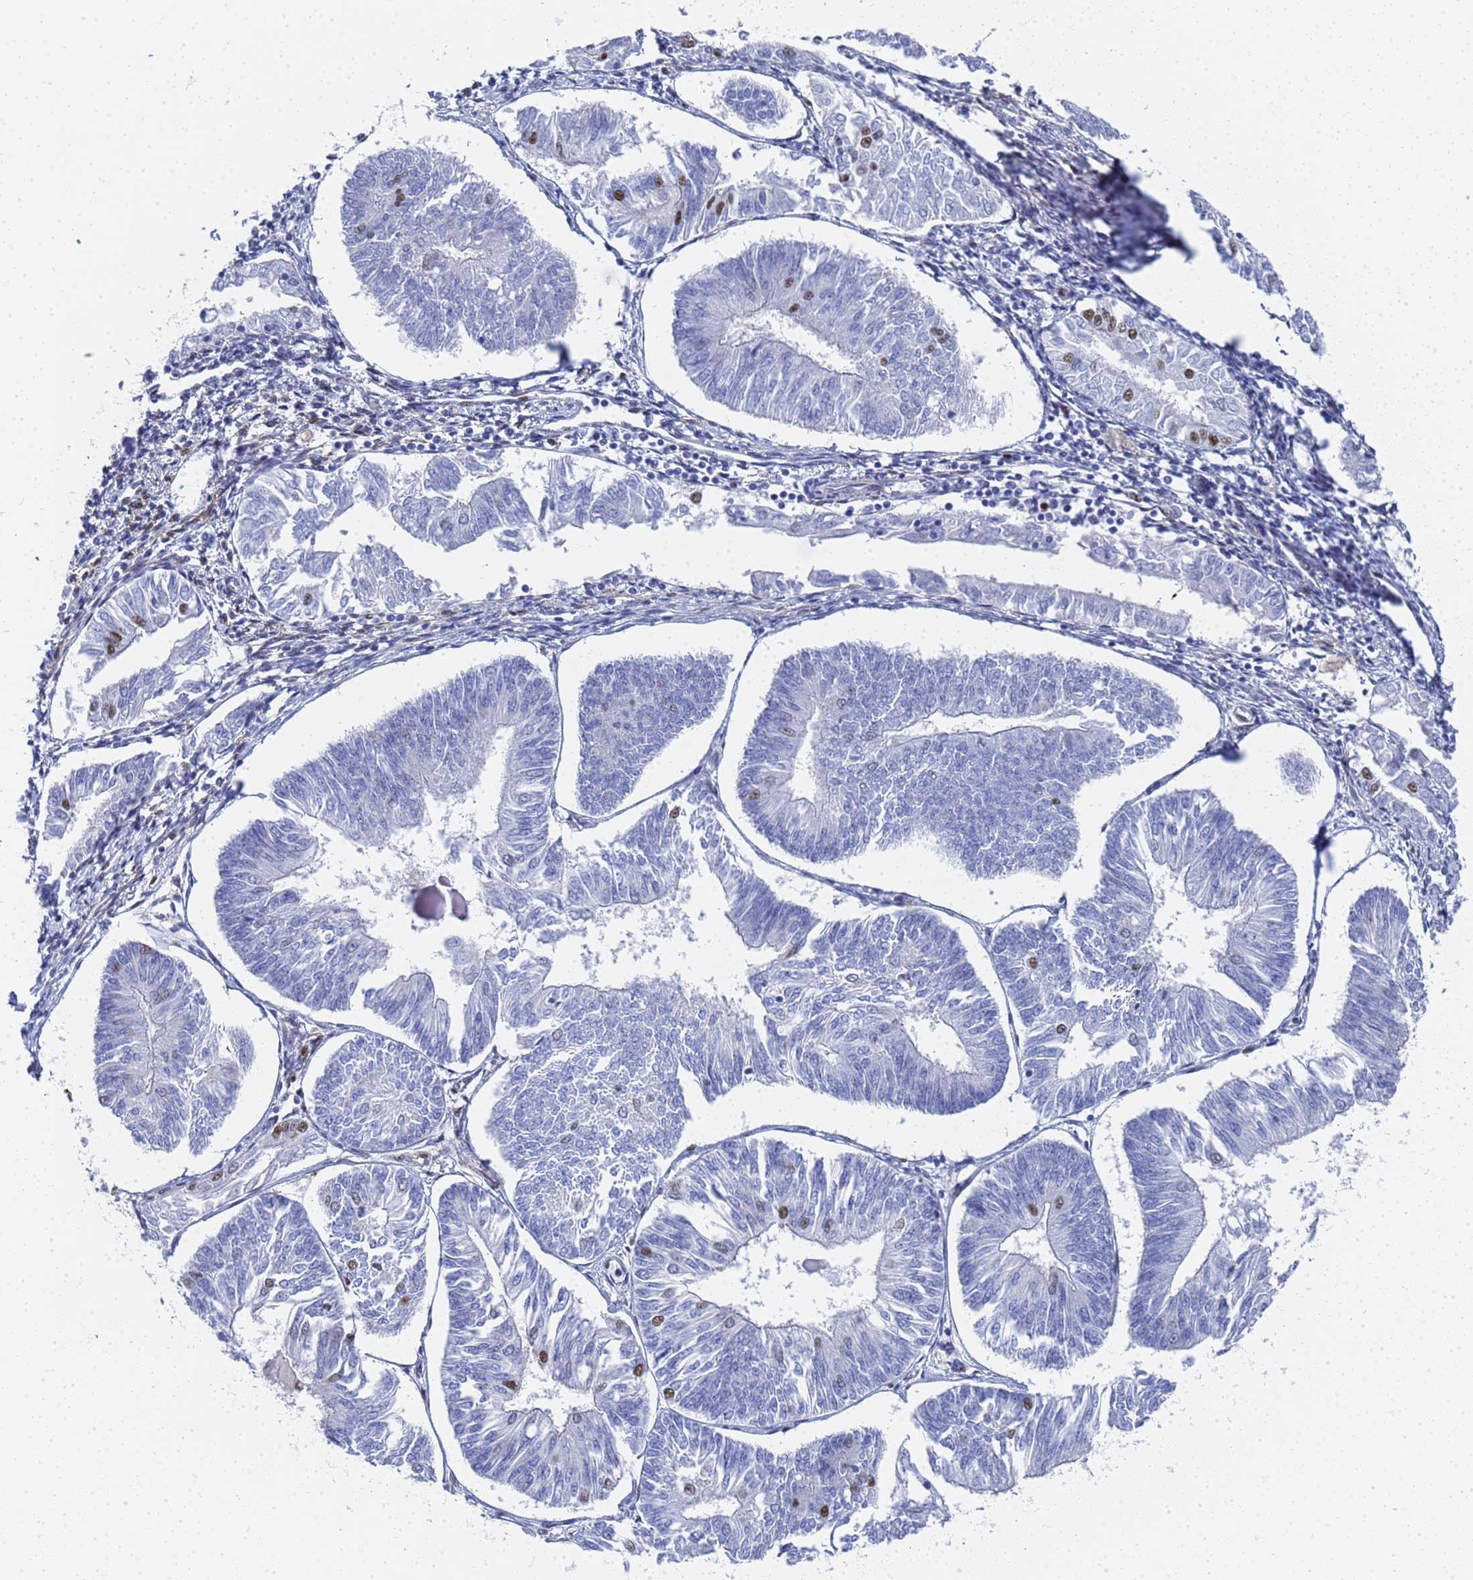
{"staining": {"intensity": "moderate", "quantity": "<25%", "location": "nuclear"}, "tissue": "endometrial cancer", "cell_type": "Tumor cells", "image_type": "cancer", "snomed": [{"axis": "morphology", "description": "Adenocarcinoma, NOS"}, {"axis": "topography", "description": "Endometrium"}], "caption": "Moderate nuclear protein expression is appreciated in approximately <25% of tumor cells in endometrial cancer (adenocarcinoma). Immunohistochemistry stains the protein of interest in brown and the nuclei are stained blue.", "gene": "PRRT4", "patient": {"sex": "female", "age": 58}}